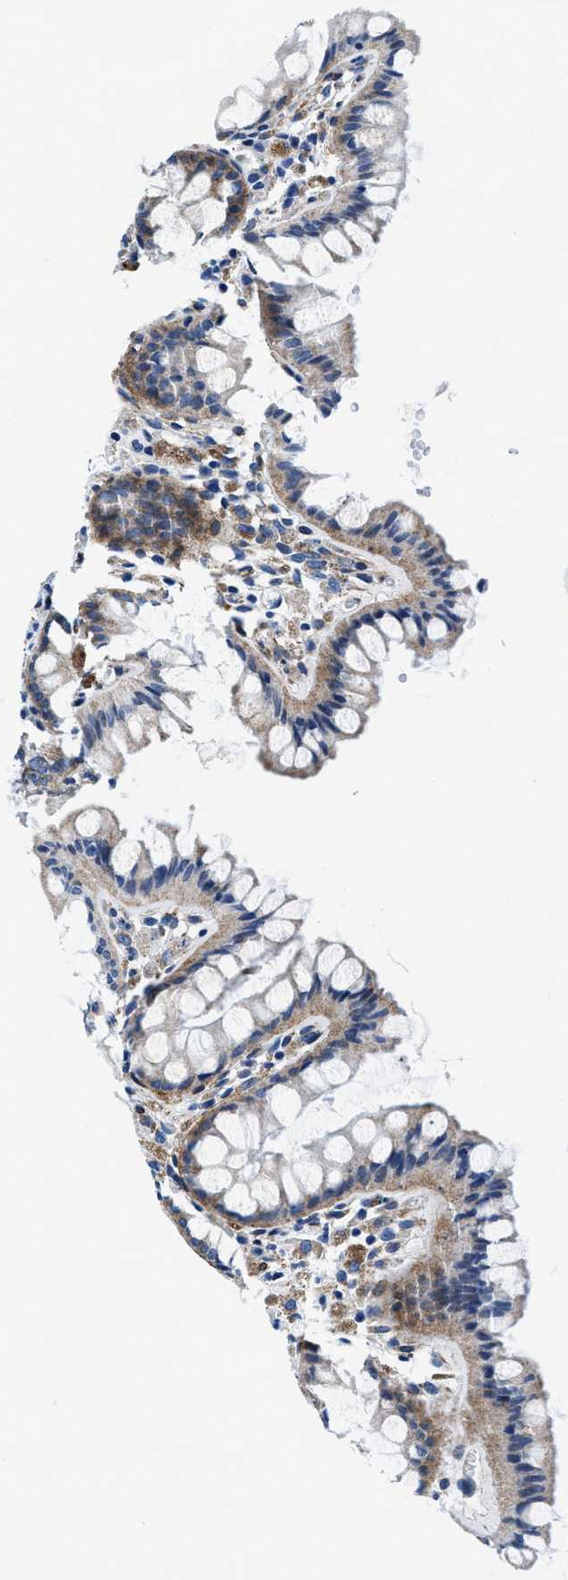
{"staining": {"intensity": "weak", "quantity": ">75%", "location": "cytoplasmic/membranous"}, "tissue": "colon", "cell_type": "Endothelial cells", "image_type": "normal", "snomed": [{"axis": "morphology", "description": "Normal tissue, NOS"}, {"axis": "topography", "description": "Colon"}], "caption": "Endothelial cells show low levels of weak cytoplasmic/membranous positivity in about >75% of cells in normal colon.", "gene": "DAG1", "patient": {"sex": "female", "age": 55}}